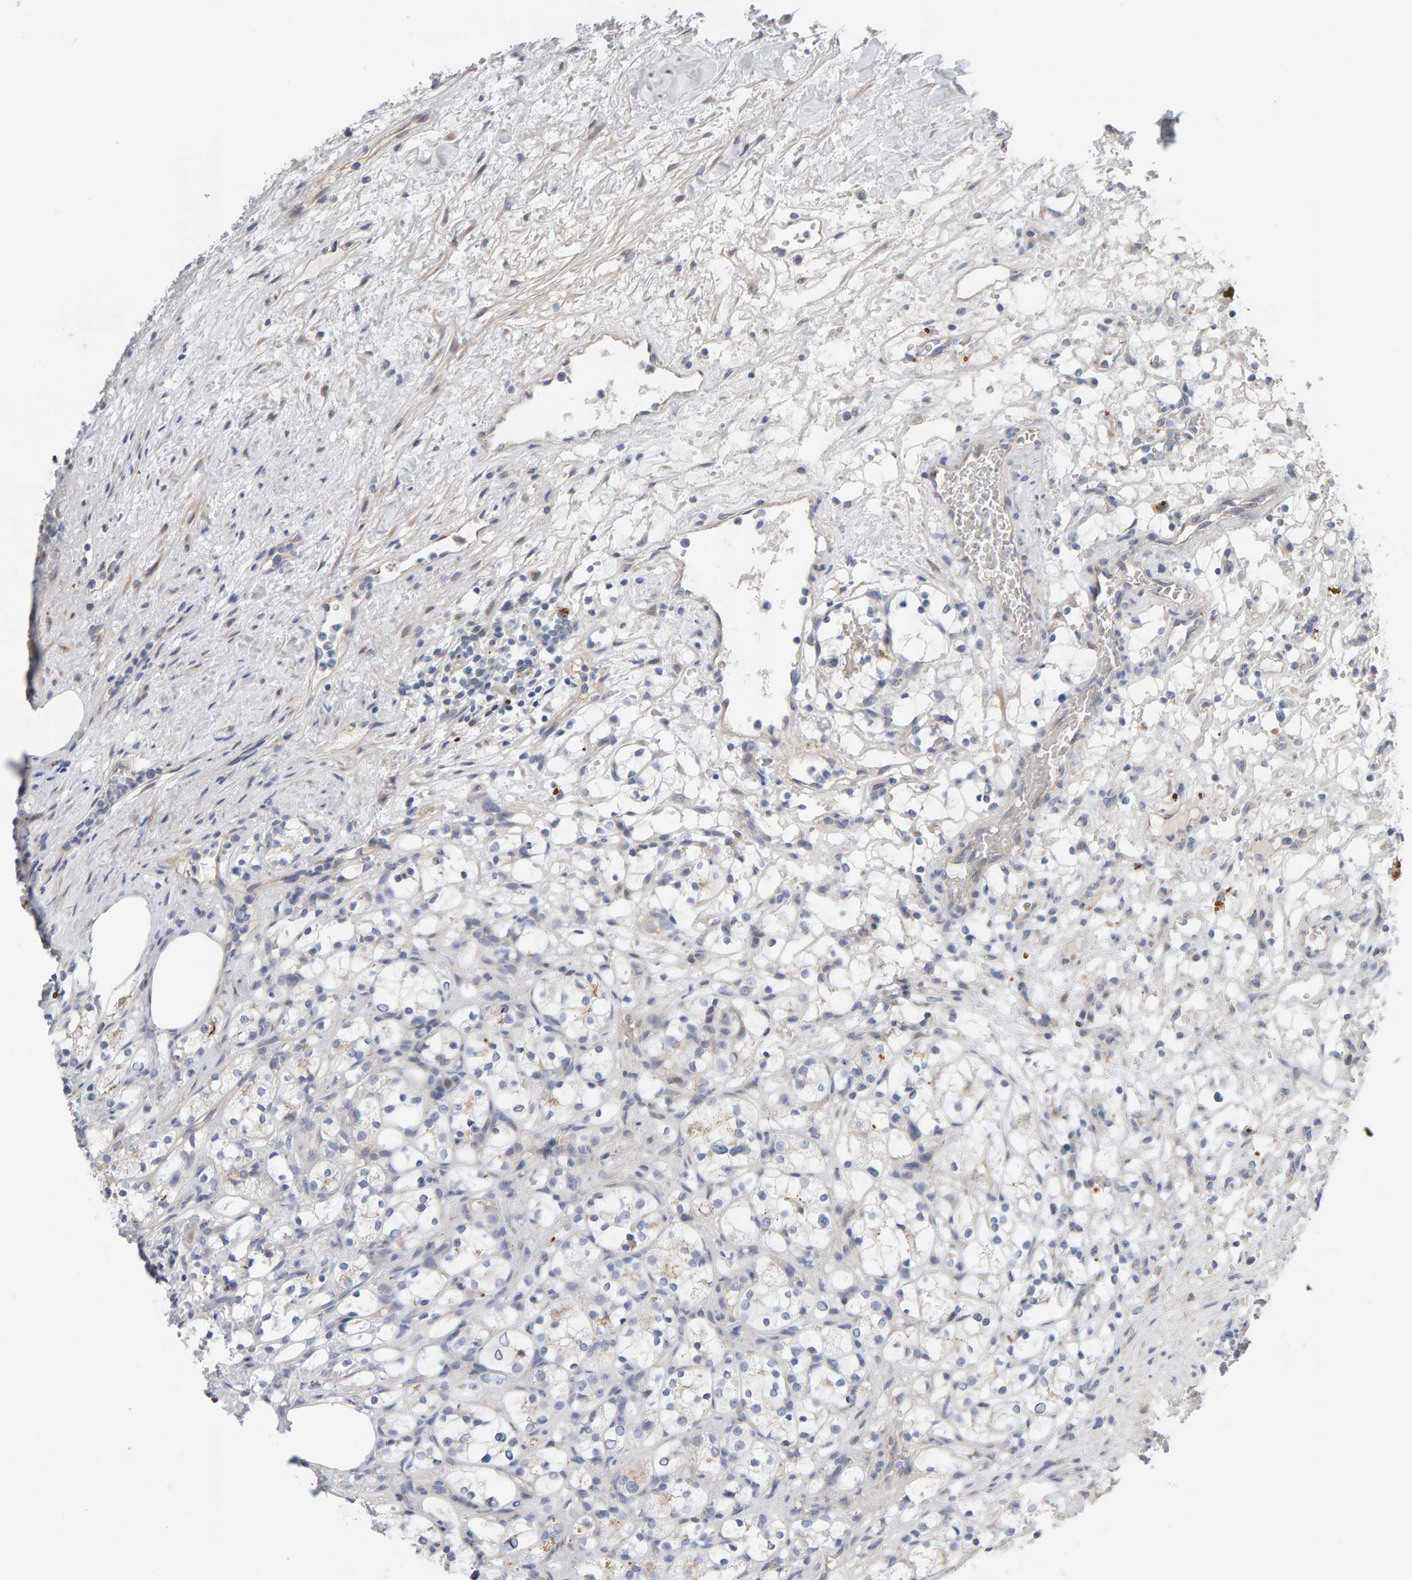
{"staining": {"intensity": "weak", "quantity": "<25%", "location": "cytoplasmic/membranous"}, "tissue": "renal cancer", "cell_type": "Tumor cells", "image_type": "cancer", "snomed": [{"axis": "morphology", "description": "Adenocarcinoma, NOS"}, {"axis": "topography", "description": "Kidney"}], "caption": "A micrograph of human renal cancer (adenocarcinoma) is negative for staining in tumor cells.", "gene": "IPPK", "patient": {"sex": "female", "age": 69}}